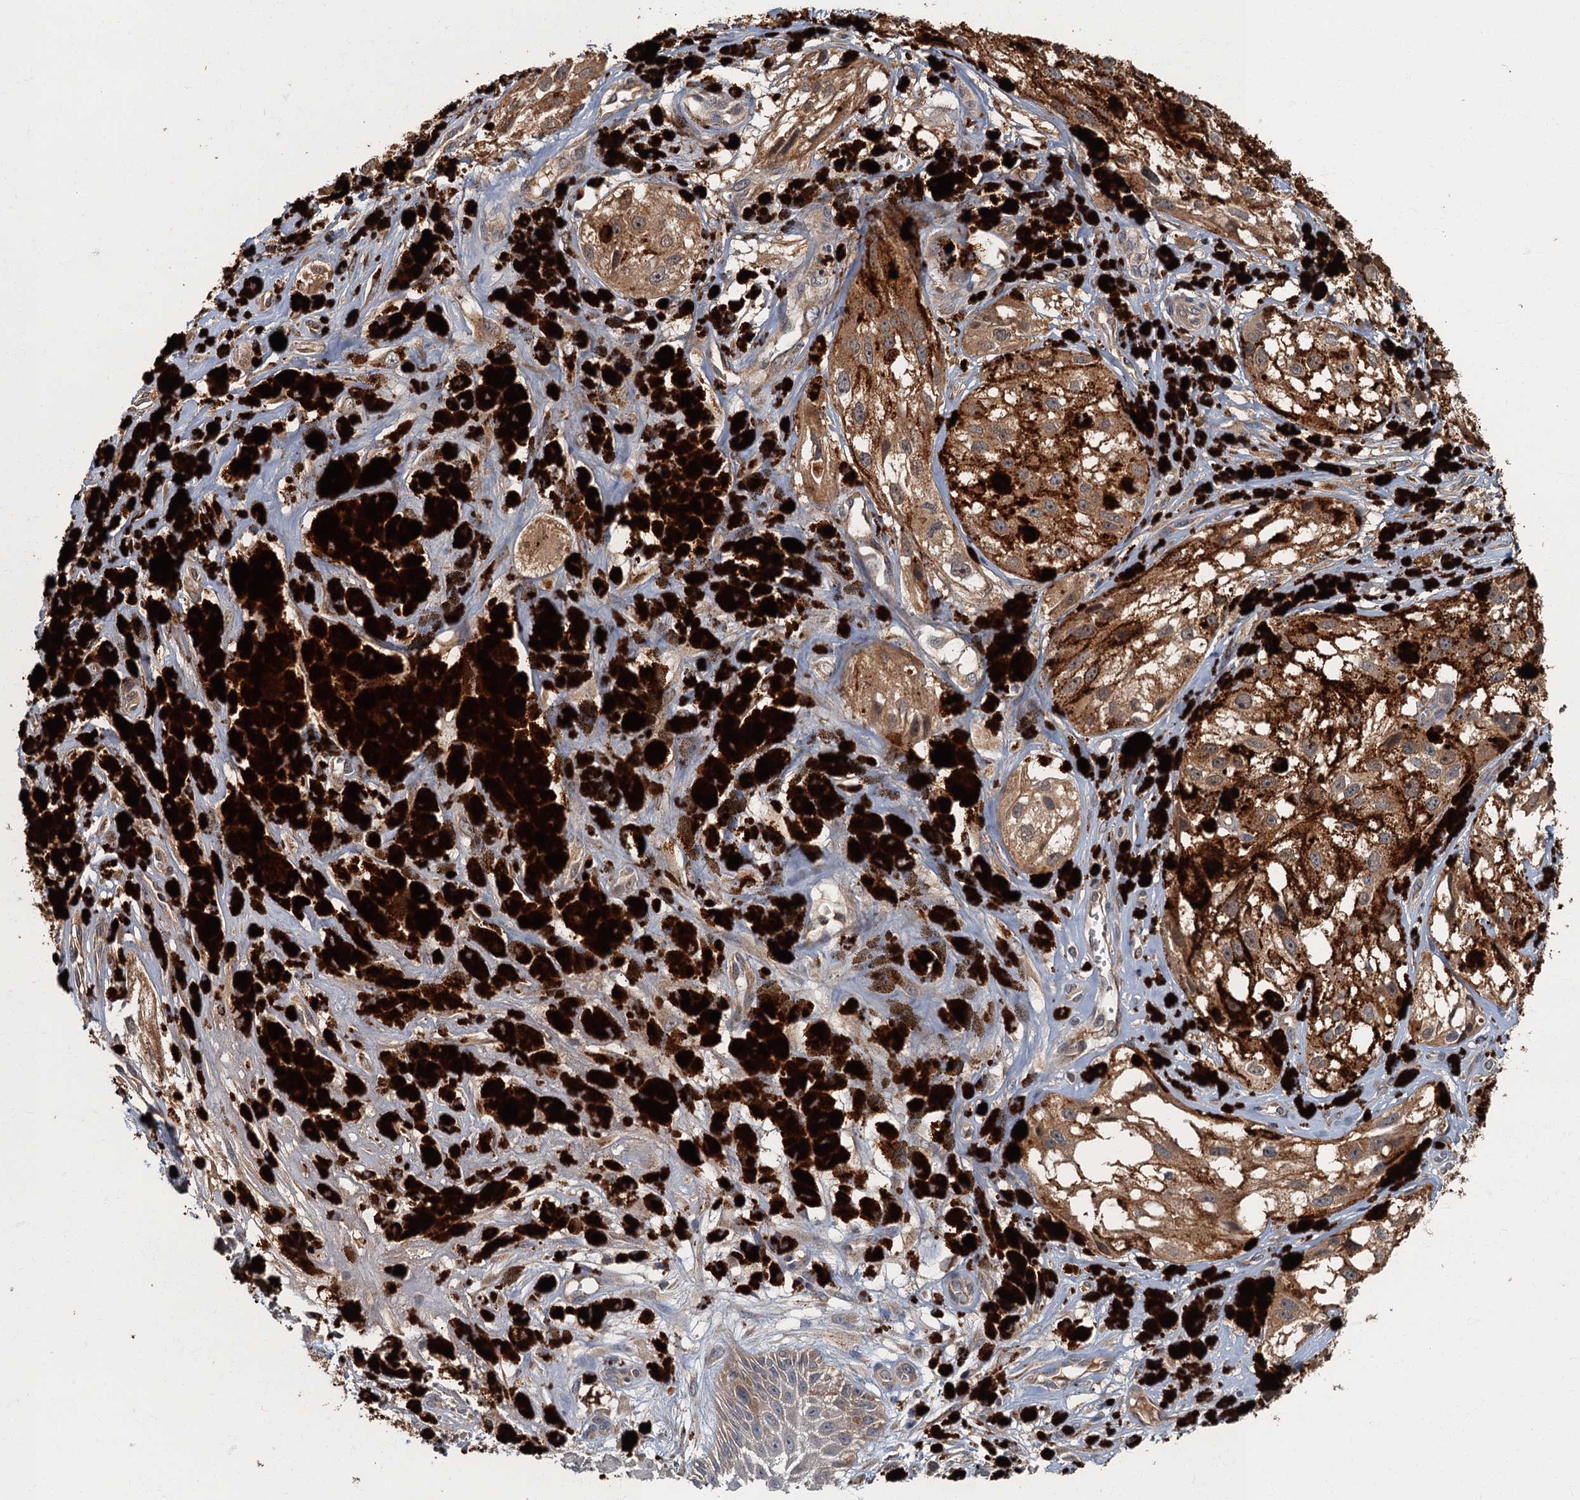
{"staining": {"intensity": "moderate", "quantity": ">75%", "location": "cytoplasmic/membranous"}, "tissue": "melanoma", "cell_type": "Tumor cells", "image_type": "cancer", "snomed": [{"axis": "morphology", "description": "Malignant melanoma, NOS"}, {"axis": "topography", "description": "Skin"}], "caption": "A brown stain labels moderate cytoplasmic/membranous expression of a protein in human malignant melanoma tumor cells. (Stains: DAB (3,3'-diaminobenzidine) in brown, nuclei in blue, Microscopy: brightfield microscopy at high magnification).", "gene": "WDCP", "patient": {"sex": "male", "age": 88}}